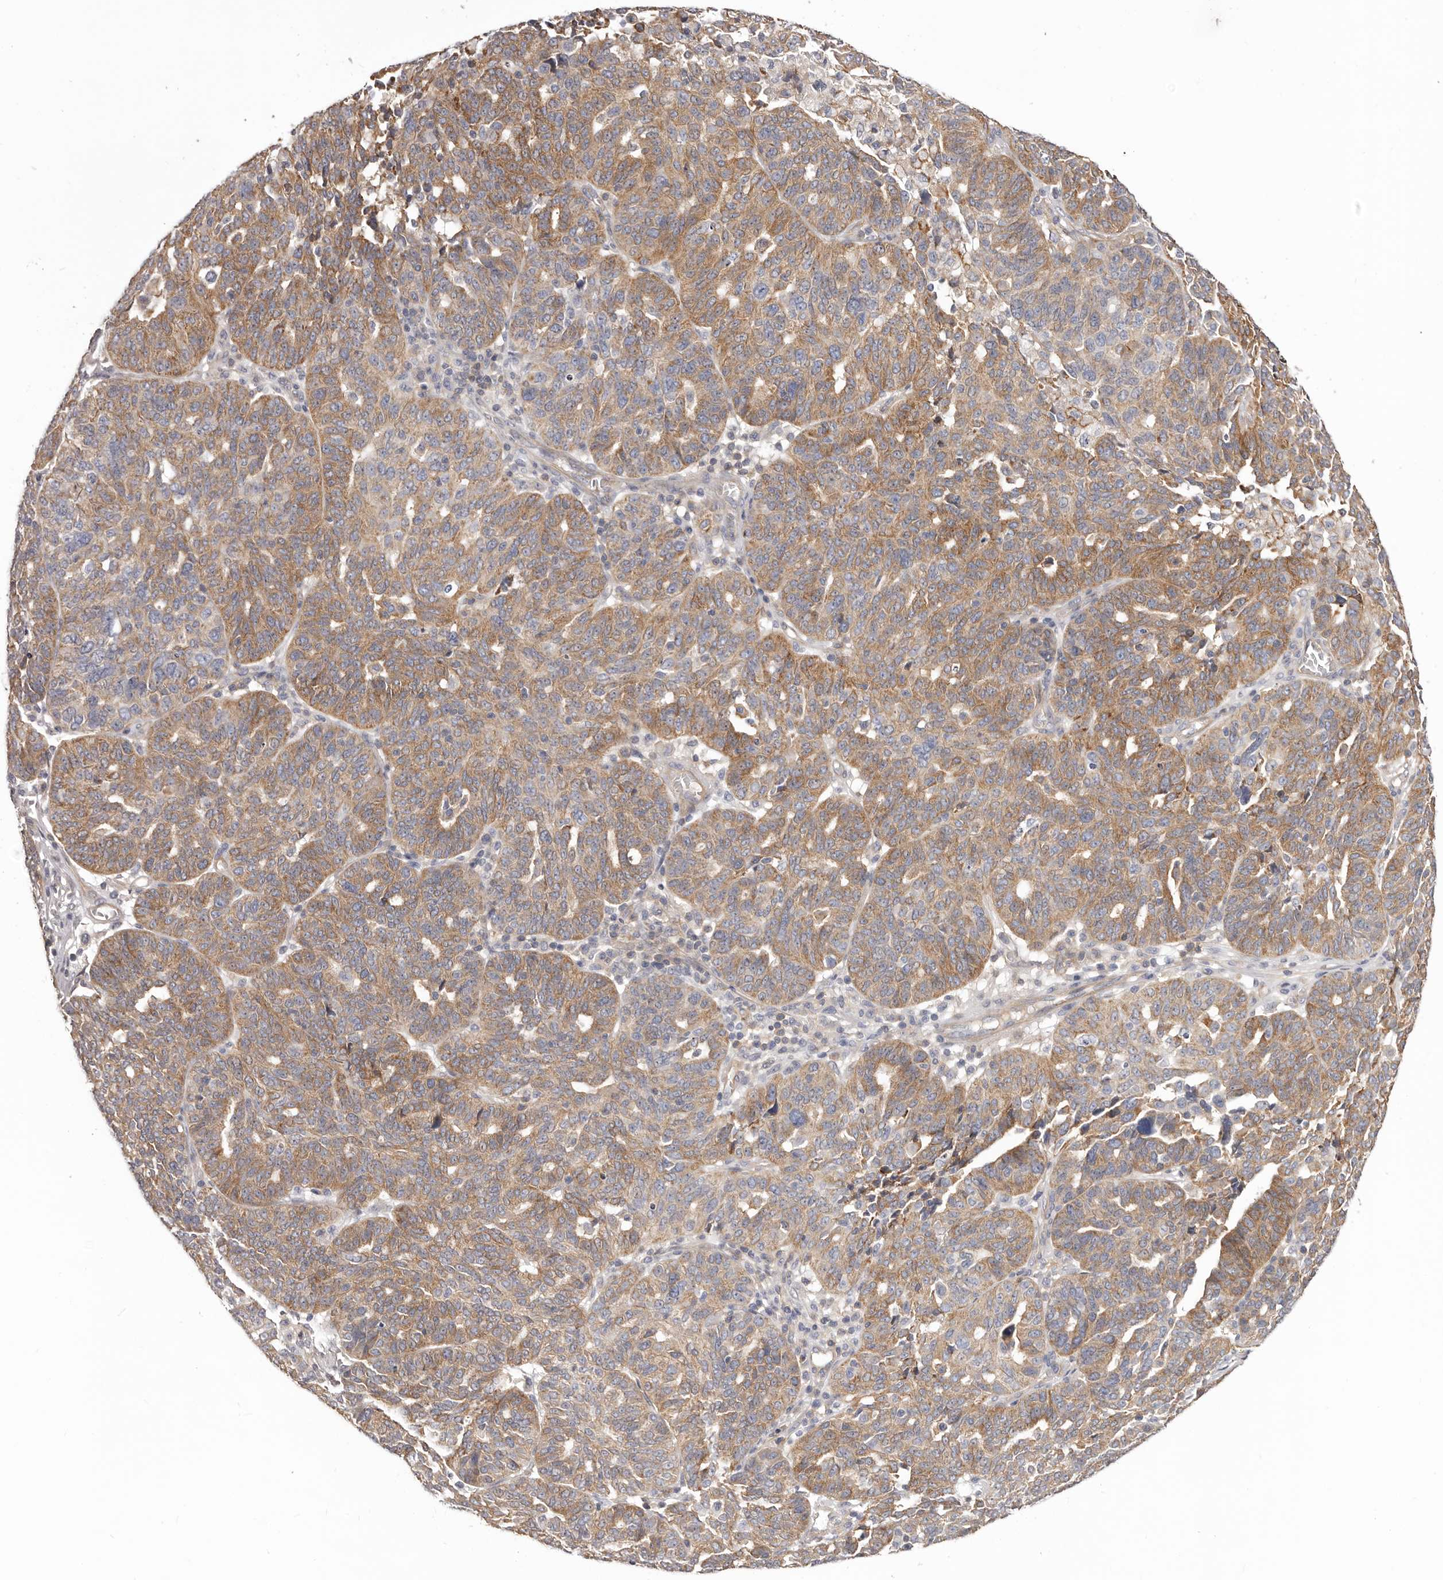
{"staining": {"intensity": "moderate", "quantity": ">75%", "location": "cytoplasmic/membranous"}, "tissue": "ovarian cancer", "cell_type": "Tumor cells", "image_type": "cancer", "snomed": [{"axis": "morphology", "description": "Cystadenocarcinoma, serous, NOS"}, {"axis": "topography", "description": "Ovary"}], "caption": "Human ovarian cancer stained with a brown dye displays moderate cytoplasmic/membranous positive positivity in about >75% of tumor cells.", "gene": "DMRT2", "patient": {"sex": "female", "age": 59}}